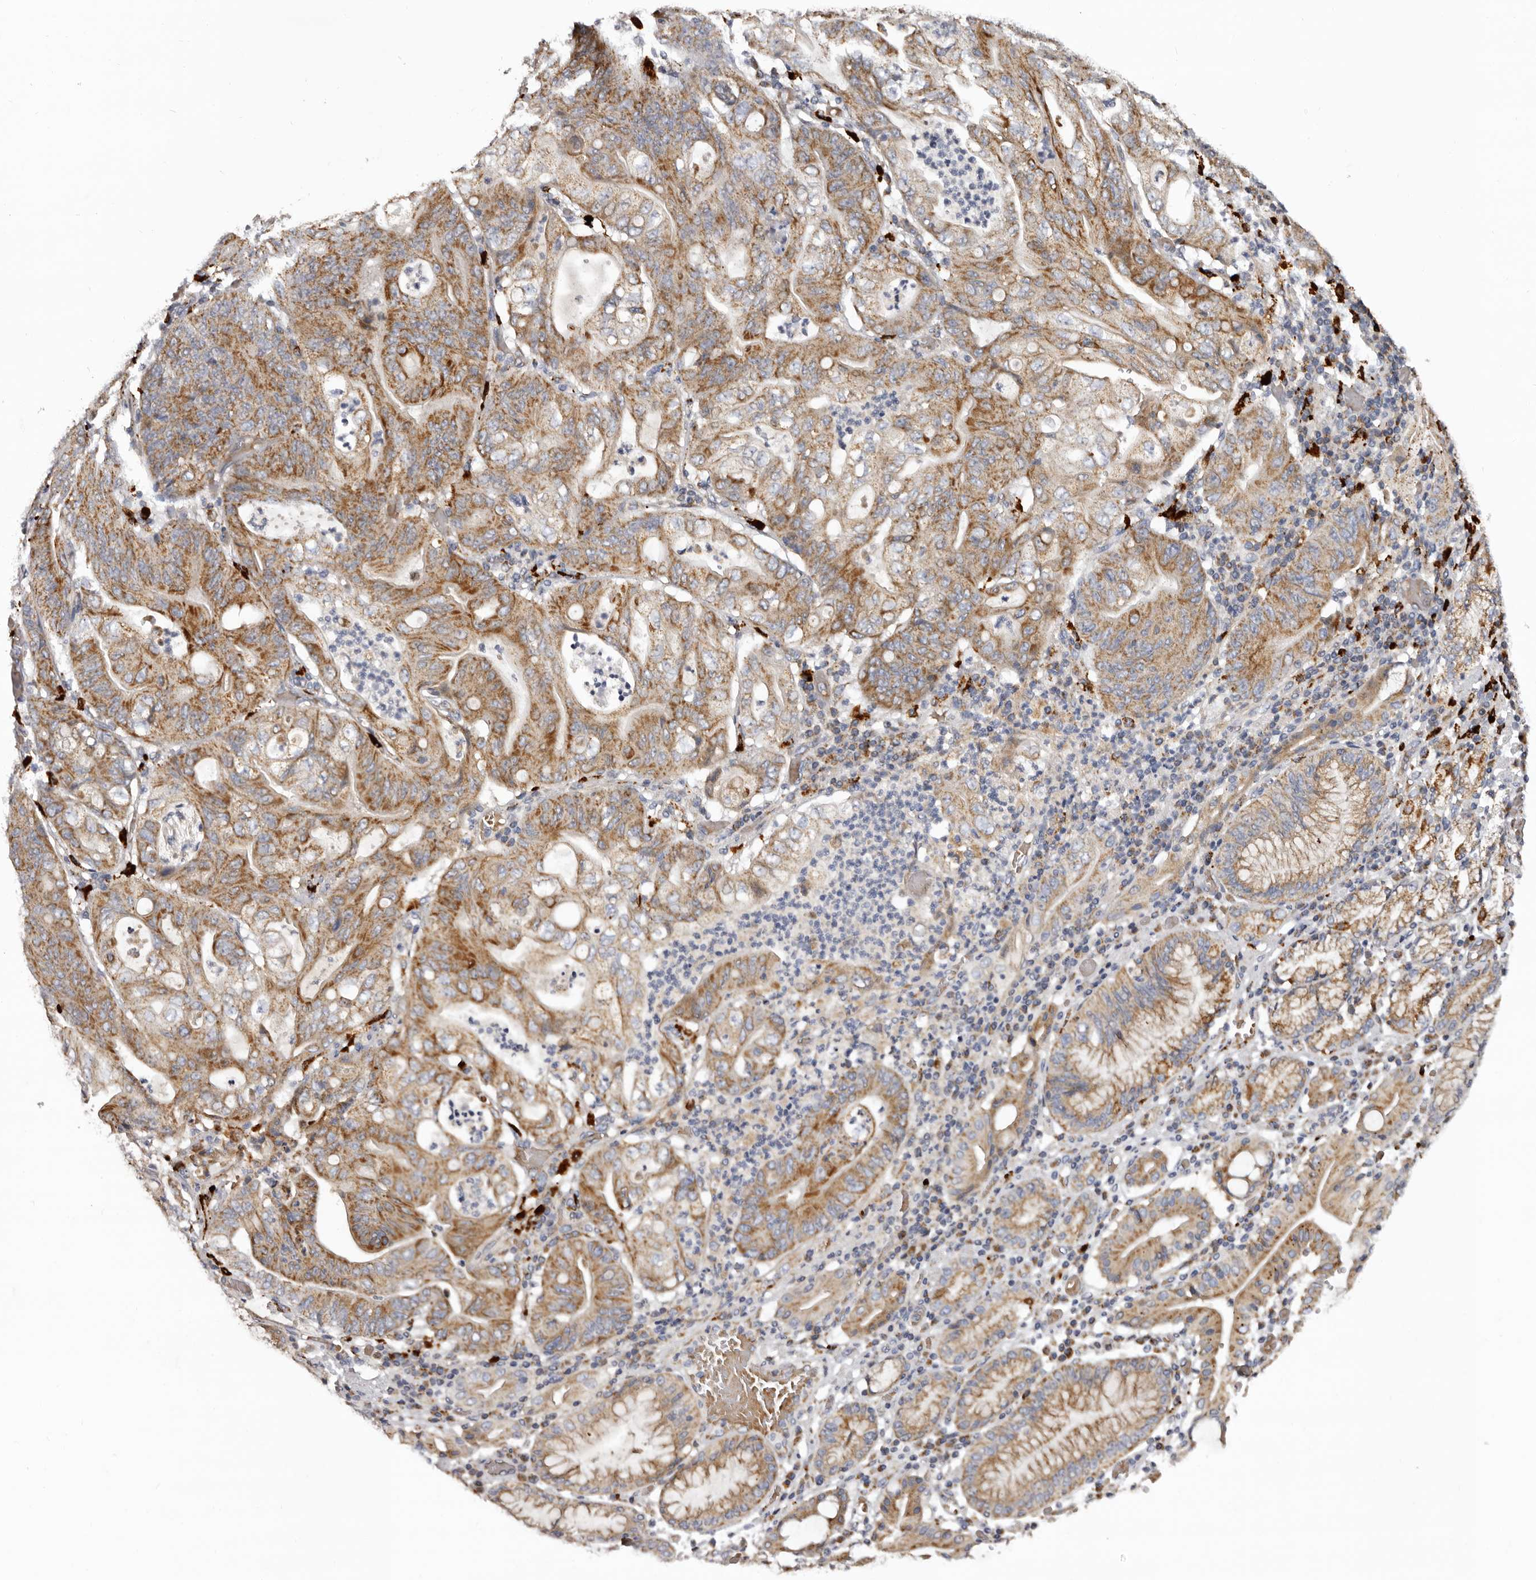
{"staining": {"intensity": "moderate", "quantity": ">75%", "location": "cytoplasmic/membranous"}, "tissue": "stomach cancer", "cell_type": "Tumor cells", "image_type": "cancer", "snomed": [{"axis": "morphology", "description": "Adenocarcinoma, NOS"}, {"axis": "topography", "description": "Stomach"}], "caption": "Moderate cytoplasmic/membranous positivity for a protein is present in approximately >75% of tumor cells of stomach cancer (adenocarcinoma) using IHC.", "gene": "MECR", "patient": {"sex": "female", "age": 73}}